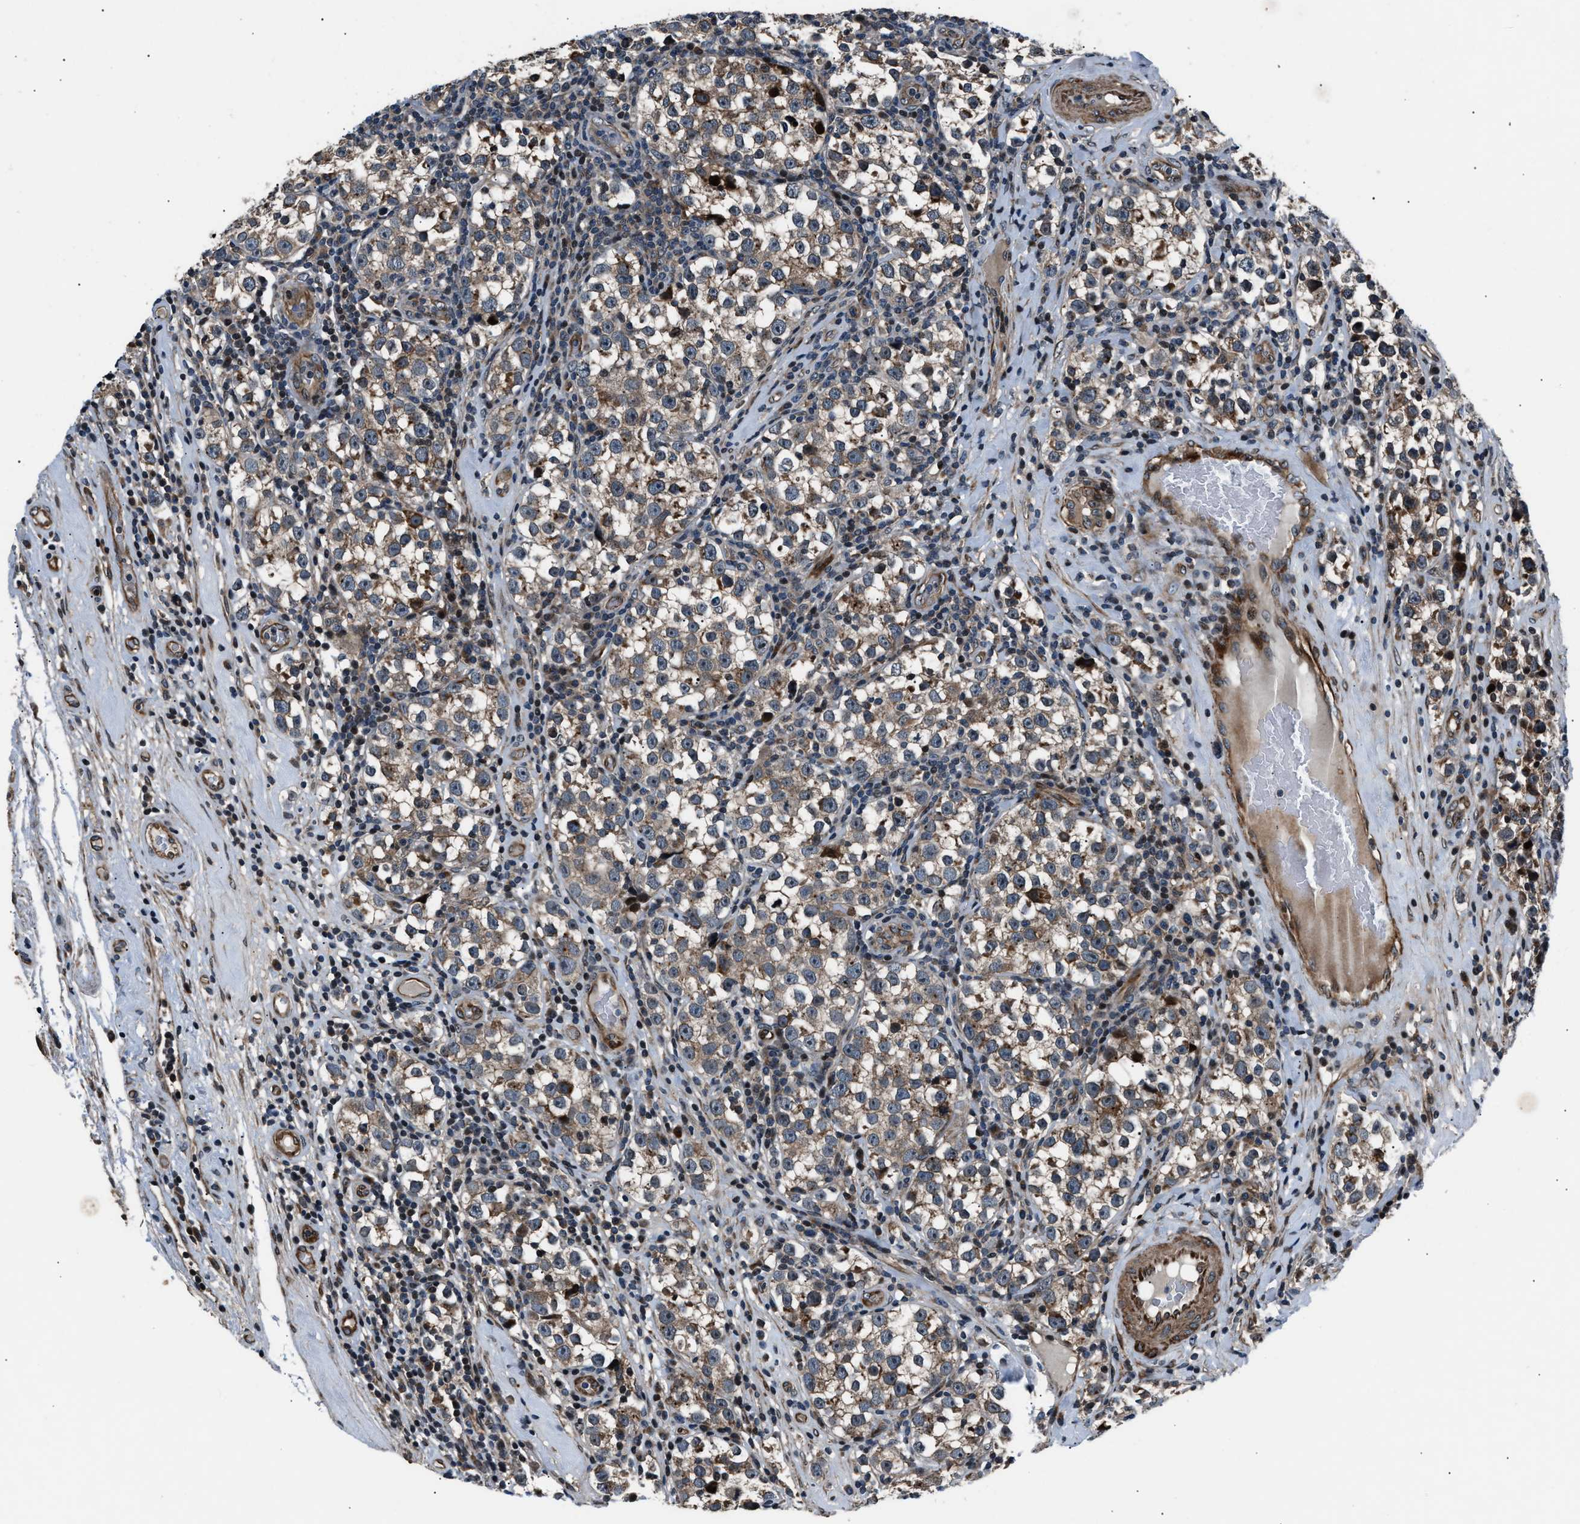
{"staining": {"intensity": "moderate", "quantity": ">75%", "location": "cytoplasmic/membranous"}, "tissue": "testis cancer", "cell_type": "Tumor cells", "image_type": "cancer", "snomed": [{"axis": "morphology", "description": "Normal tissue, NOS"}, {"axis": "morphology", "description": "Seminoma, NOS"}, {"axis": "topography", "description": "Testis"}], "caption": "Protein expression analysis of testis cancer shows moderate cytoplasmic/membranous expression in about >75% of tumor cells. Nuclei are stained in blue.", "gene": "DYNC2I1", "patient": {"sex": "male", "age": 43}}